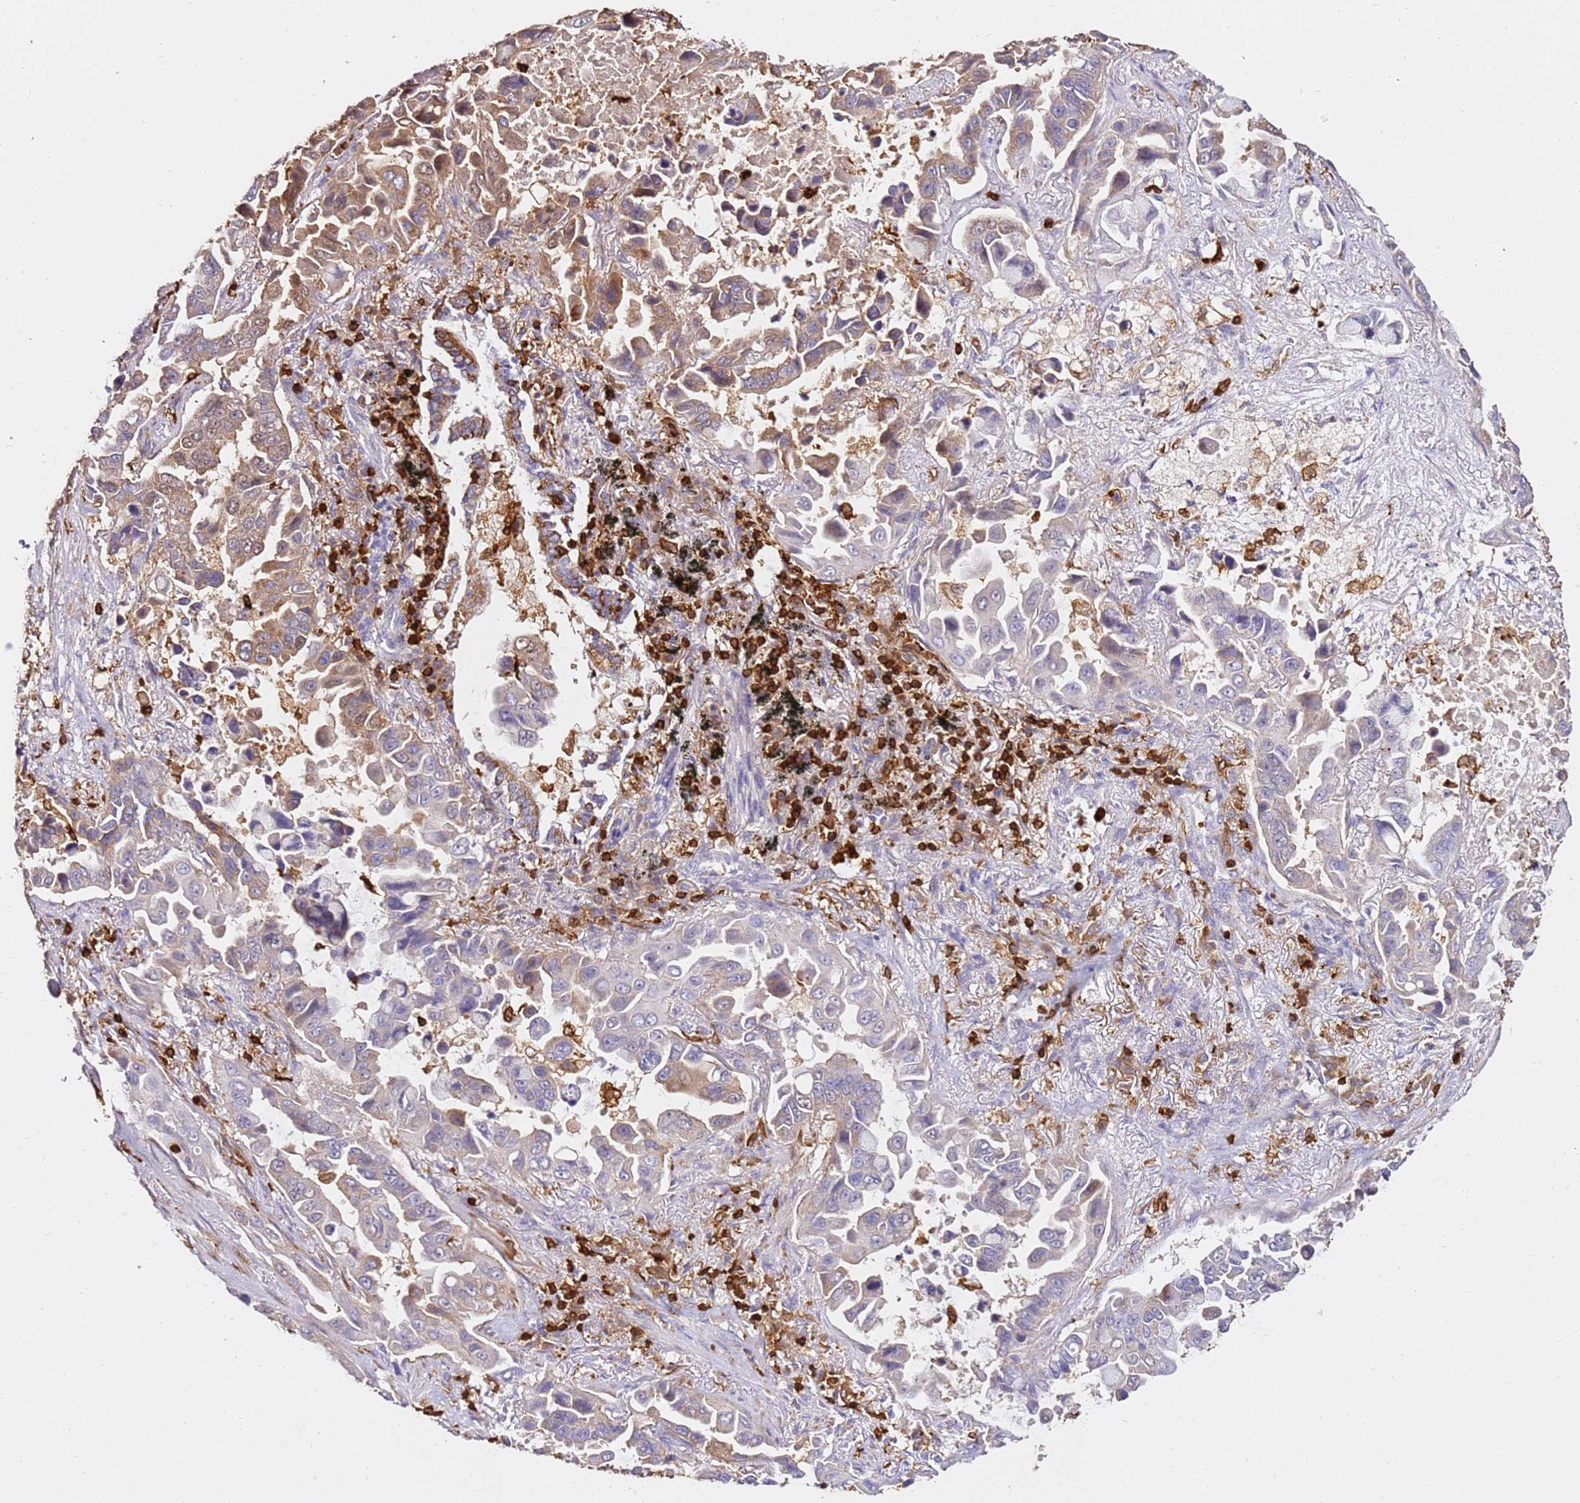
{"staining": {"intensity": "moderate", "quantity": "<25%", "location": "cytoplasmic/membranous"}, "tissue": "lung cancer", "cell_type": "Tumor cells", "image_type": "cancer", "snomed": [{"axis": "morphology", "description": "Adenocarcinoma, NOS"}, {"axis": "topography", "description": "Lung"}], "caption": "Protein expression analysis of human adenocarcinoma (lung) reveals moderate cytoplasmic/membranous staining in approximately <25% of tumor cells.", "gene": "CORO1A", "patient": {"sex": "male", "age": 64}}